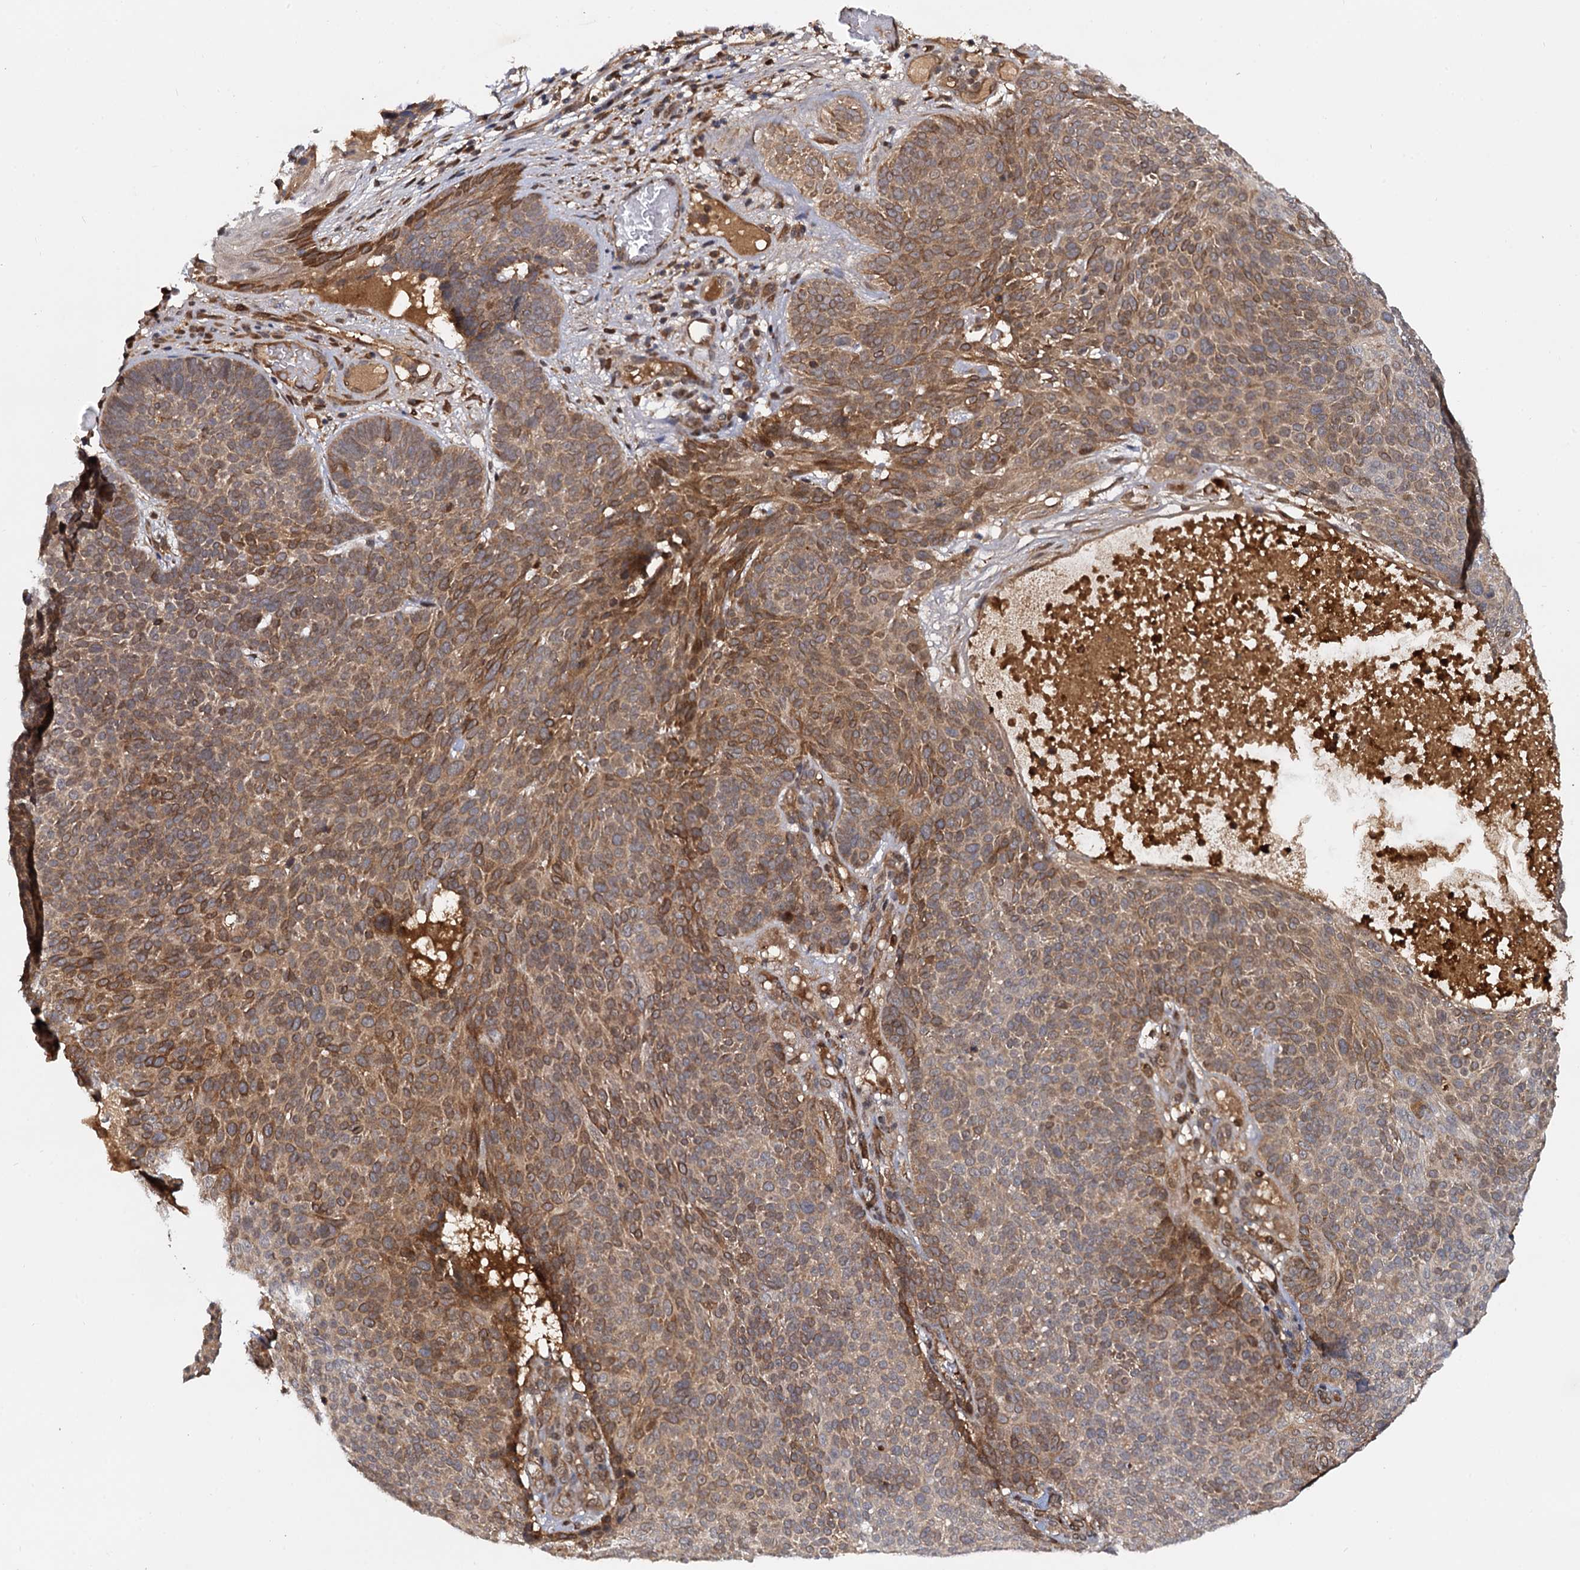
{"staining": {"intensity": "moderate", "quantity": ">75%", "location": "cytoplasmic/membranous"}, "tissue": "skin cancer", "cell_type": "Tumor cells", "image_type": "cancer", "snomed": [{"axis": "morphology", "description": "Basal cell carcinoma"}, {"axis": "topography", "description": "Skin"}], "caption": "A micrograph showing moderate cytoplasmic/membranous staining in approximately >75% of tumor cells in basal cell carcinoma (skin), as visualized by brown immunohistochemical staining.", "gene": "SELENOP", "patient": {"sex": "male", "age": 85}}